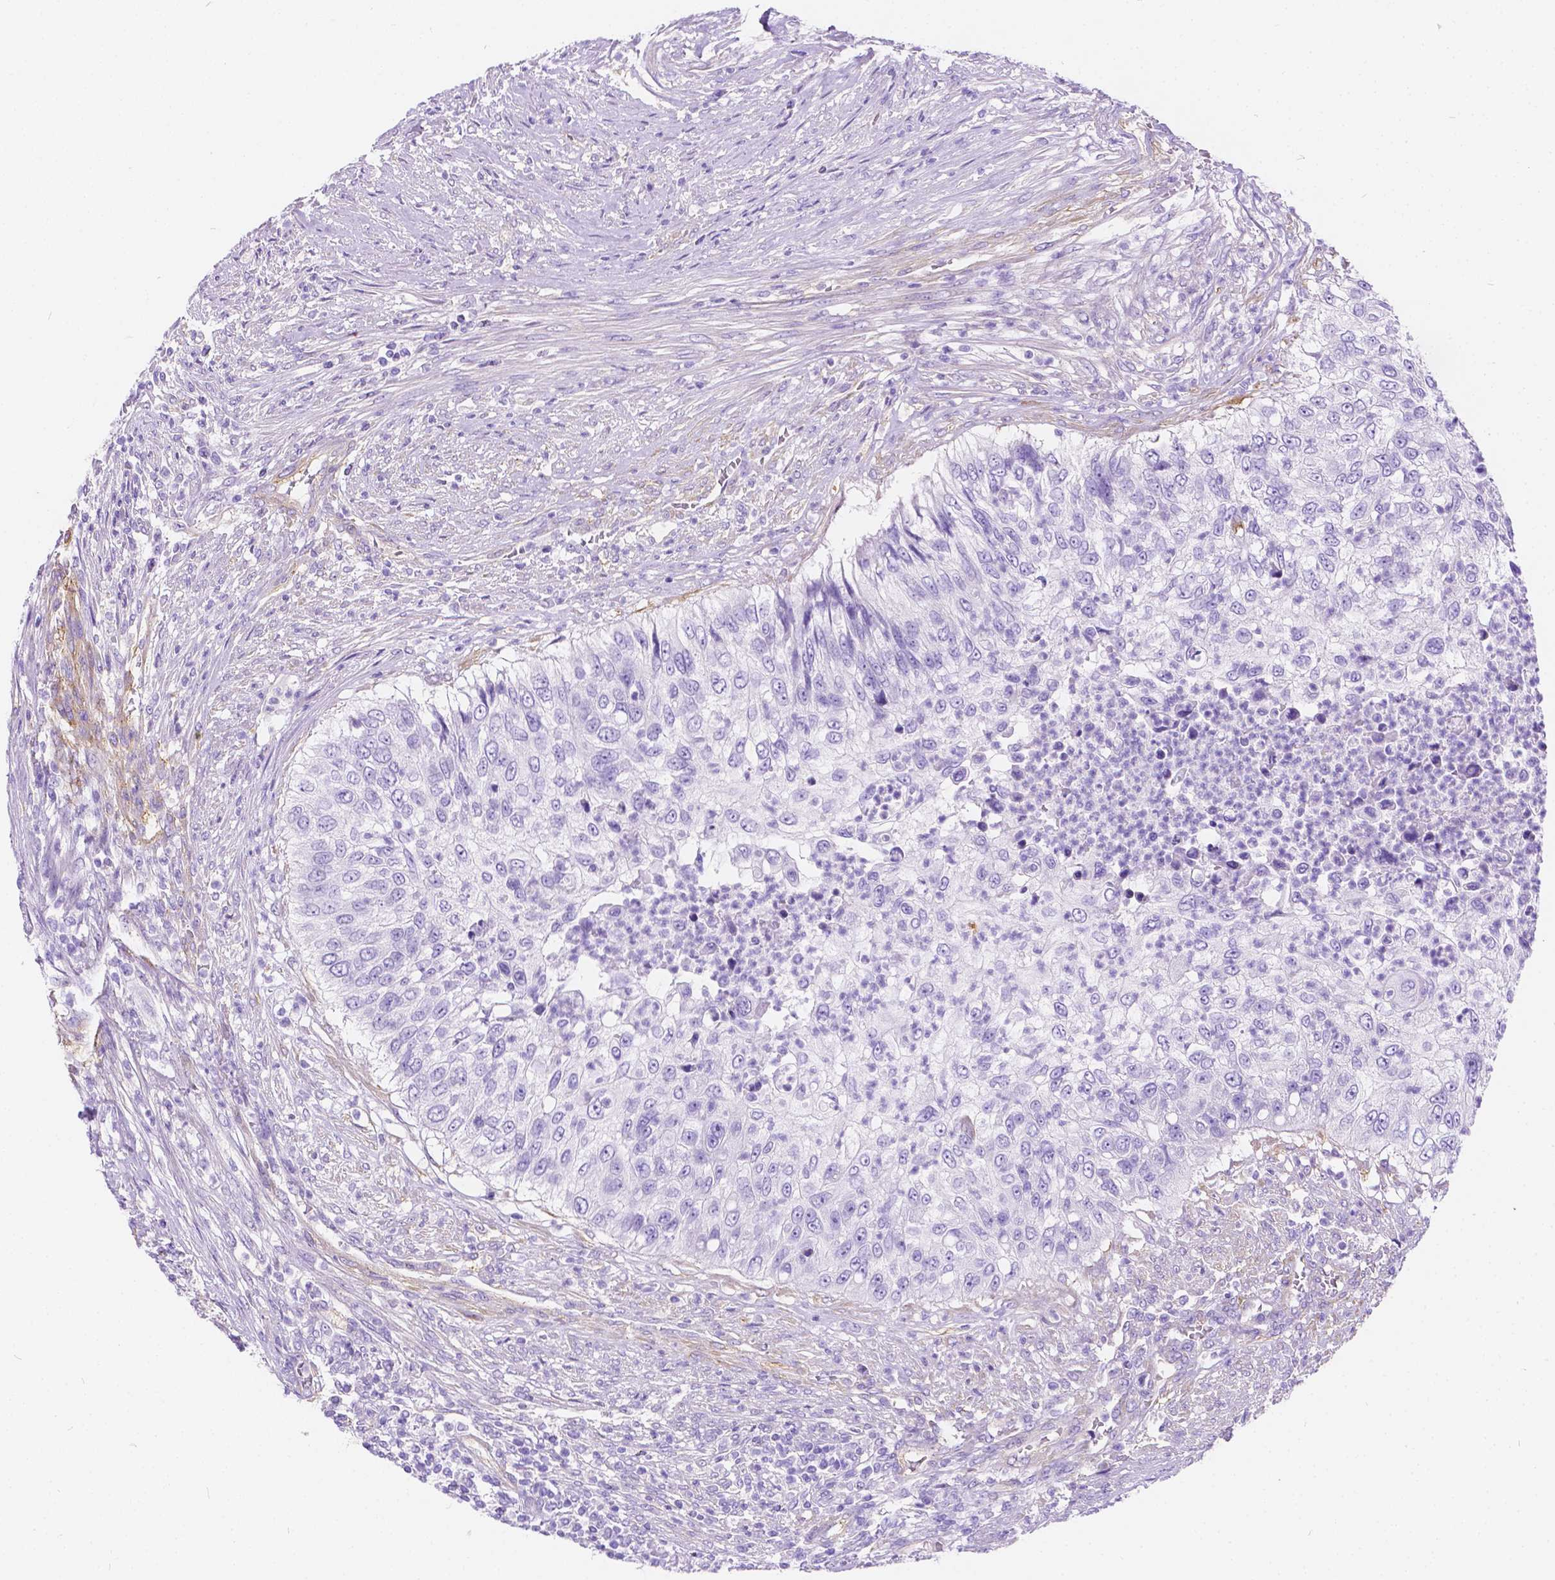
{"staining": {"intensity": "negative", "quantity": "none", "location": "none"}, "tissue": "urothelial cancer", "cell_type": "Tumor cells", "image_type": "cancer", "snomed": [{"axis": "morphology", "description": "Urothelial carcinoma, High grade"}, {"axis": "topography", "description": "Urinary bladder"}], "caption": "Urothelial cancer was stained to show a protein in brown. There is no significant expression in tumor cells.", "gene": "CHRM1", "patient": {"sex": "female", "age": 60}}